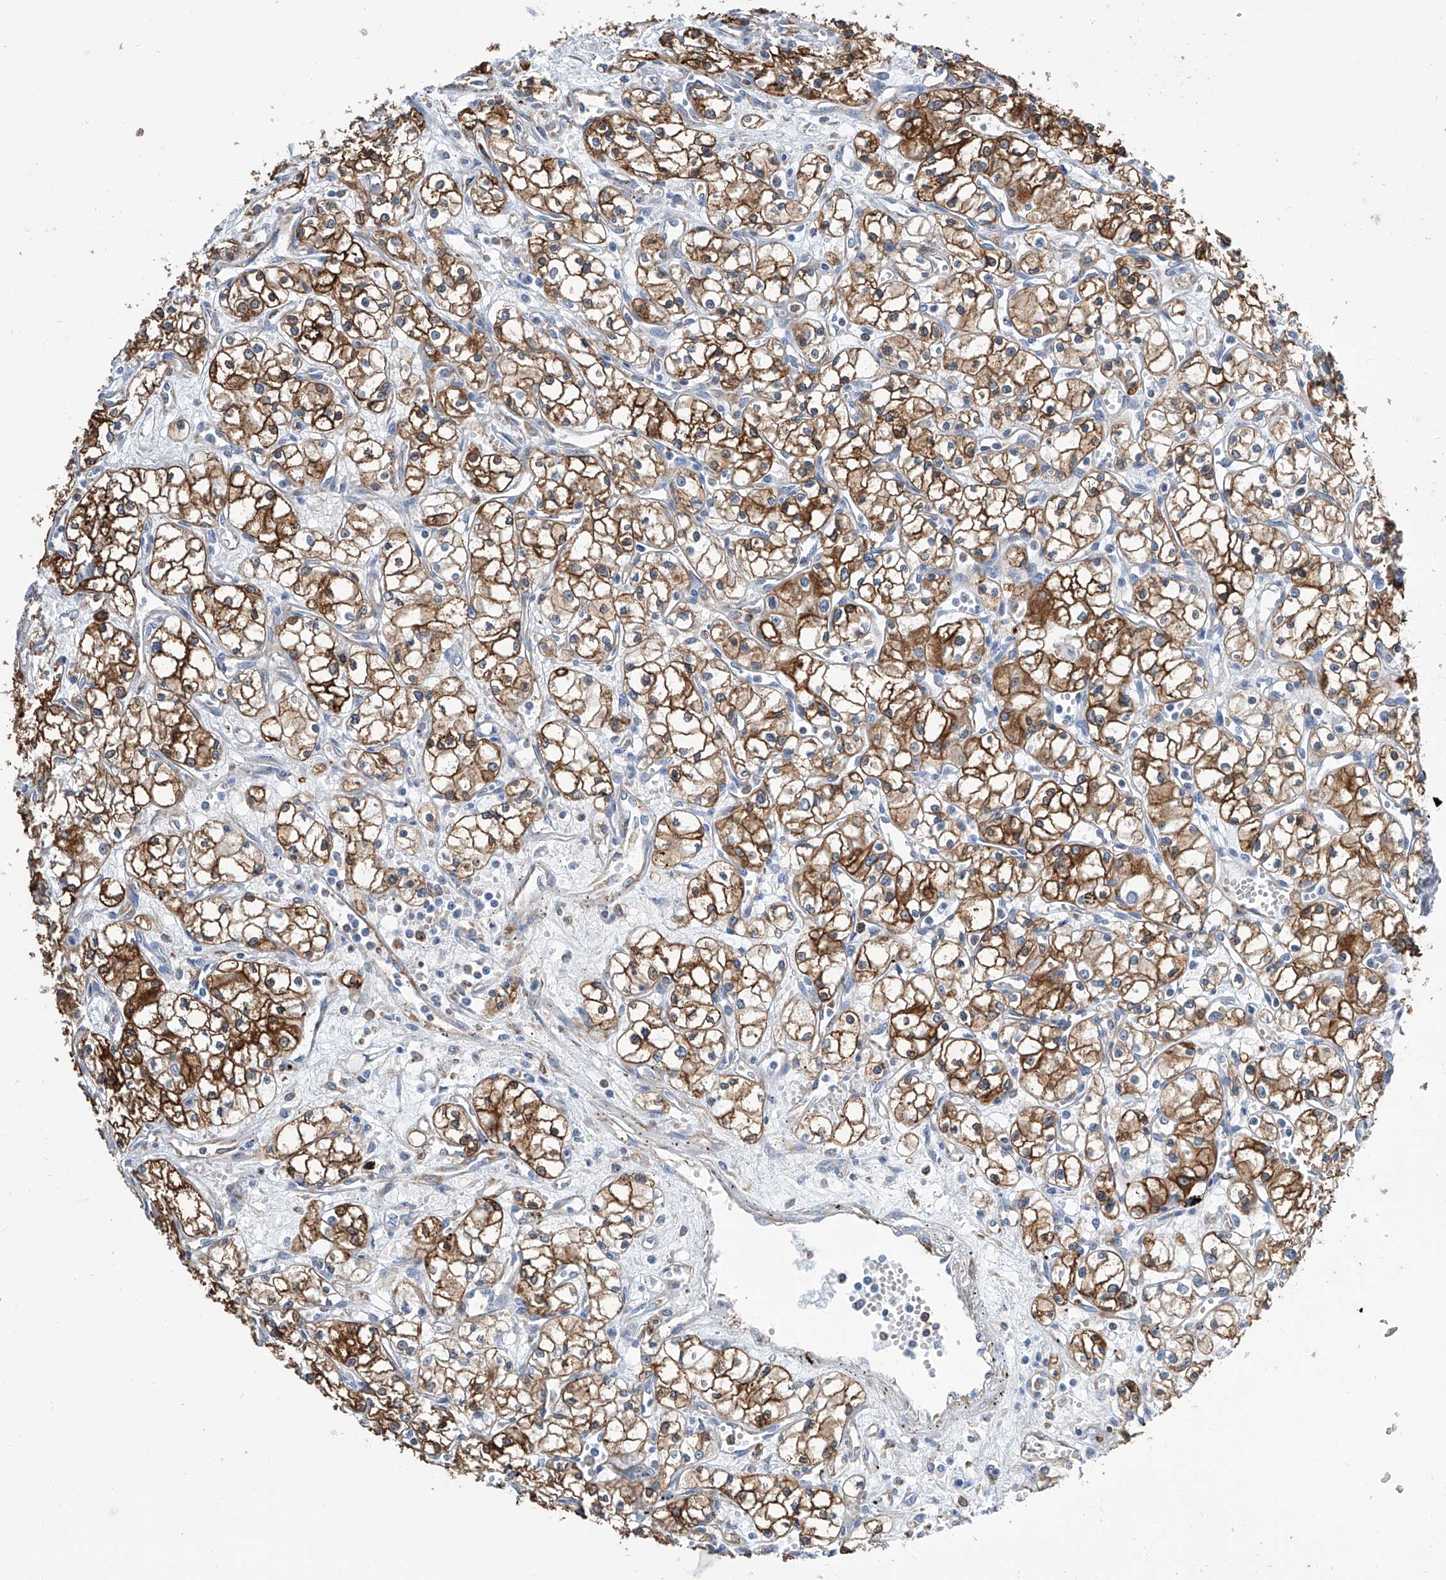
{"staining": {"intensity": "moderate", "quantity": ">75%", "location": "cytoplasmic/membranous"}, "tissue": "renal cancer", "cell_type": "Tumor cells", "image_type": "cancer", "snomed": [{"axis": "morphology", "description": "Adenocarcinoma, NOS"}, {"axis": "topography", "description": "Kidney"}], "caption": "The image exhibits staining of adenocarcinoma (renal), revealing moderate cytoplasmic/membranous protein positivity (brown color) within tumor cells.", "gene": "GPT", "patient": {"sex": "male", "age": 59}}